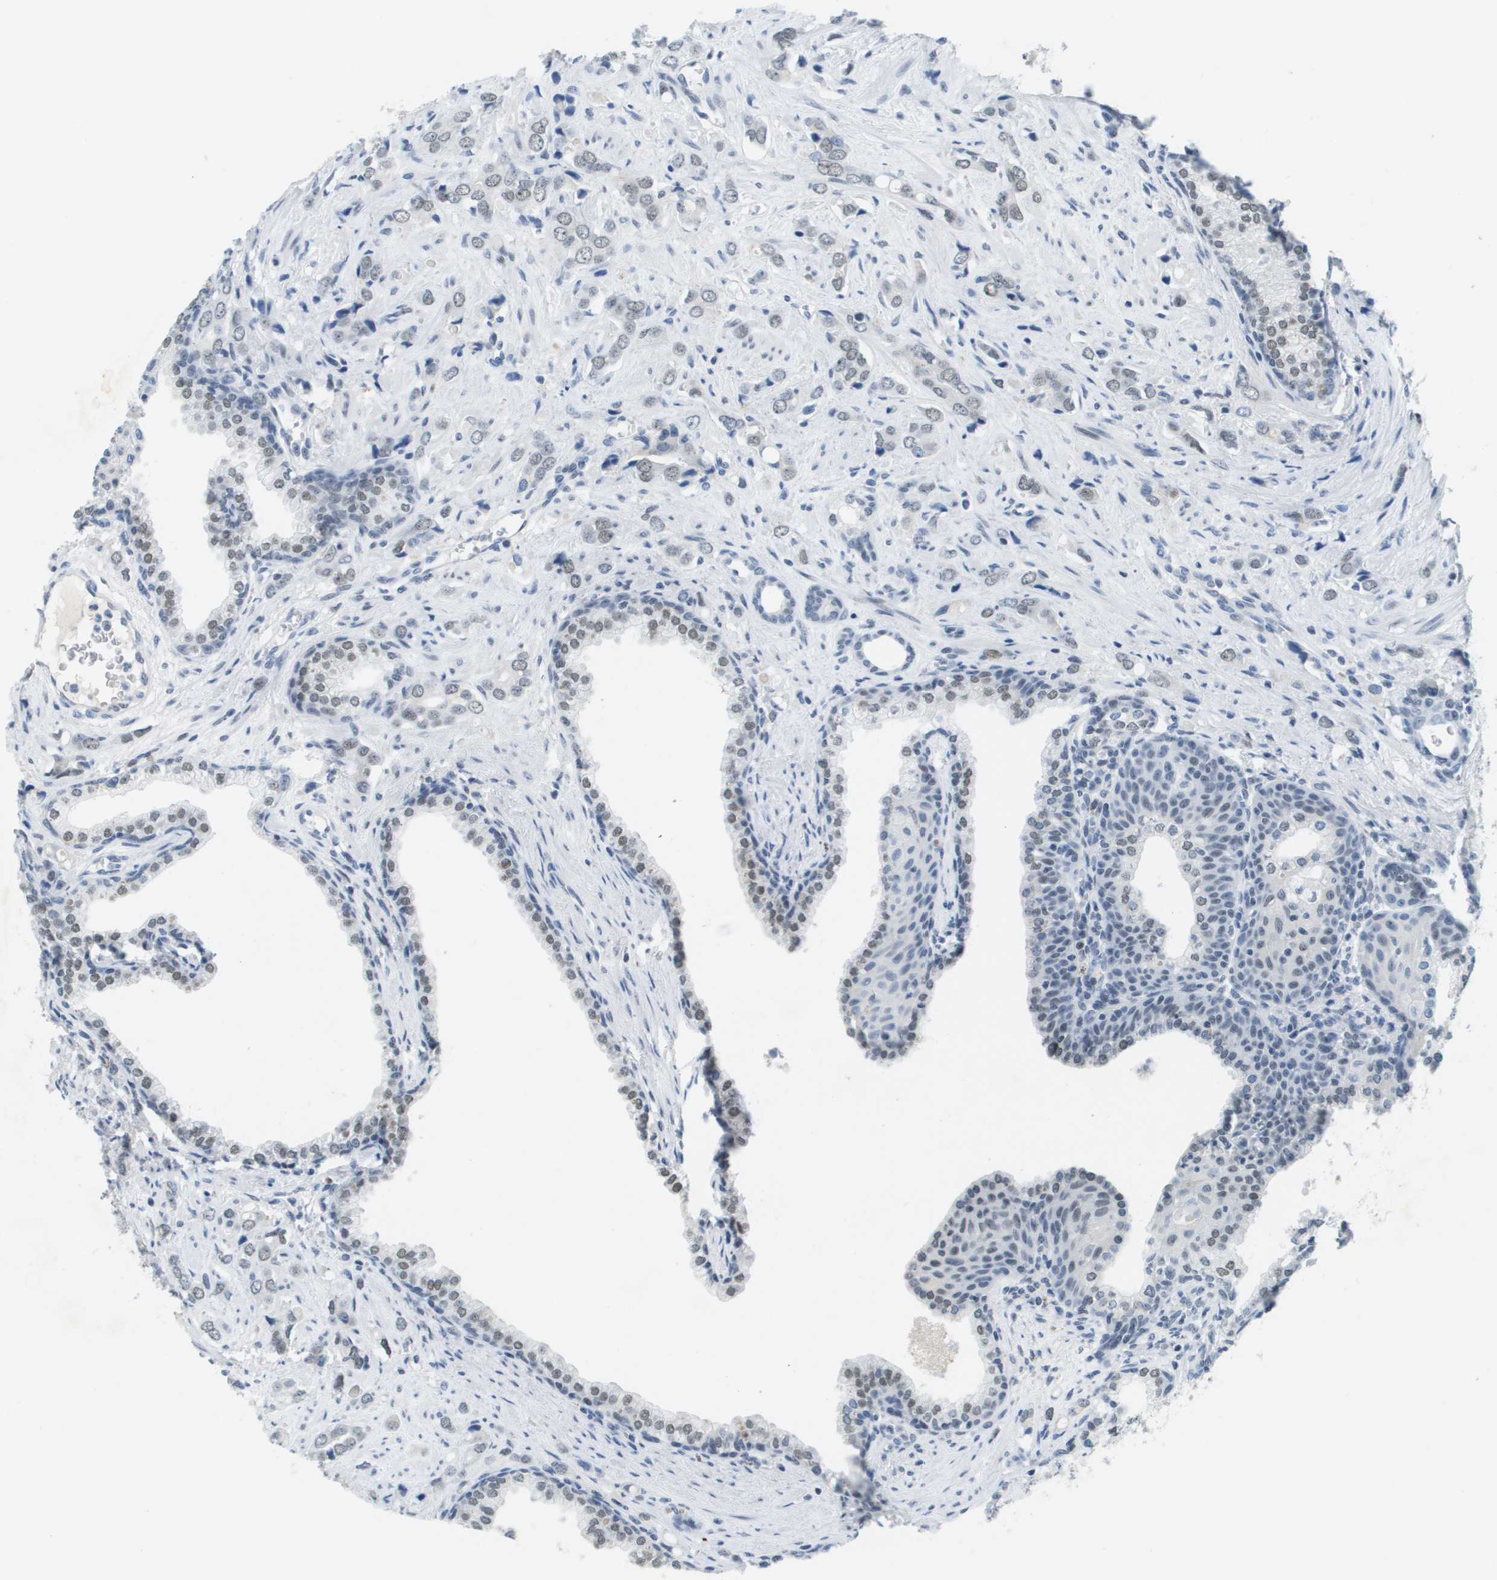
{"staining": {"intensity": "weak", "quantity": "<25%", "location": "nuclear"}, "tissue": "prostate cancer", "cell_type": "Tumor cells", "image_type": "cancer", "snomed": [{"axis": "morphology", "description": "Adenocarcinoma, High grade"}, {"axis": "topography", "description": "Prostate"}], "caption": "Tumor cells show no significant positivity in prostate cancer (high-grade adenocarcinoma). (IHC, brightfield microscopy, high magnification).", "gene": "TP53RK", "patient": {"sex": "male", "age": 64}}